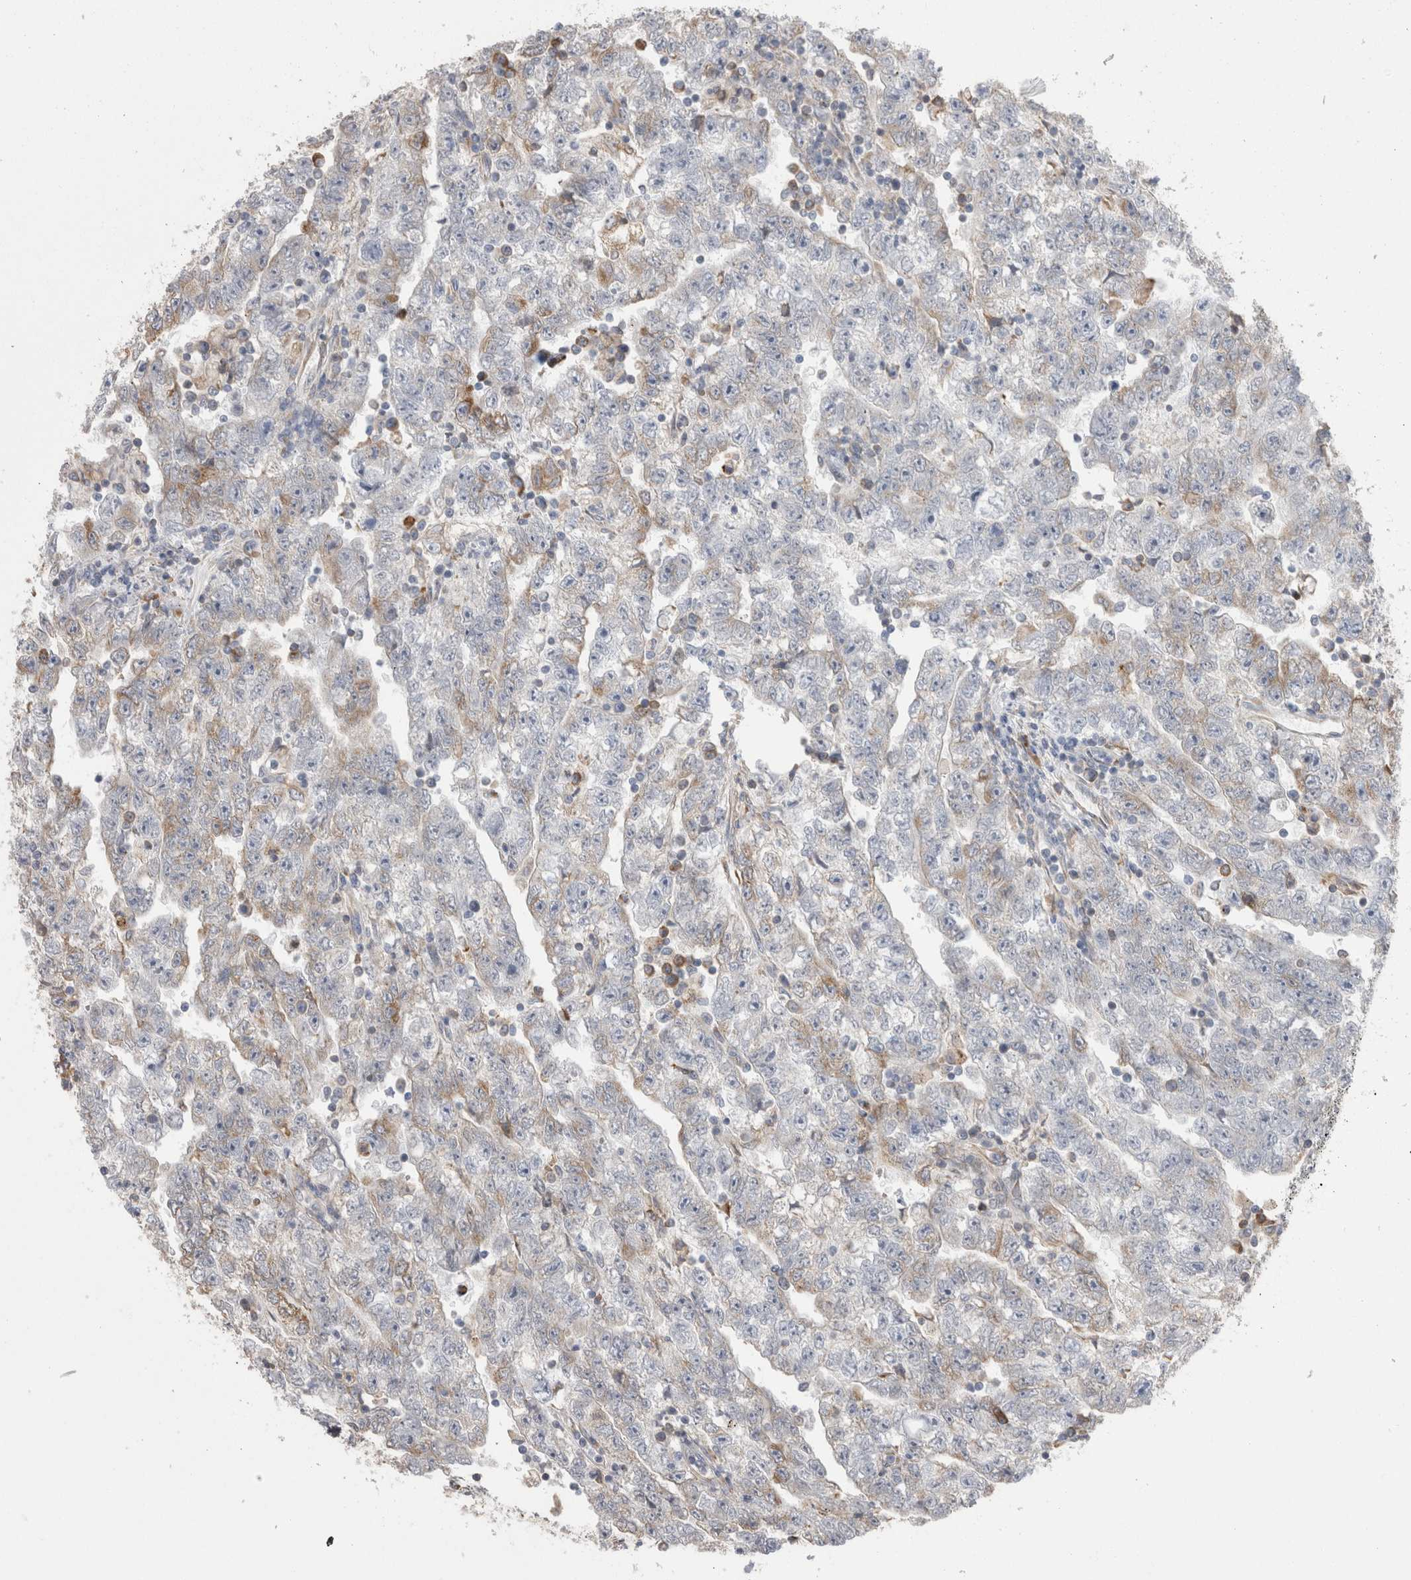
{"staining": {"intensity": "weak", "quantity": "25%-75%", "location": "cytoplasmic/membranous"}, "tissue": "testis cancer", "cell_type": "Tumor cells", "image_type": "cancer", "snomed": [{"axis": "morphology", "description": "Carcinoma, Embryonal, NOS"}, {"axis": "topography", "description": "Testis"}], "caption": "About 25%-75% of tumor cells in testis cancer (embryonal carcinoma) reveal weak cytoplasmic/membranous protein positivity as visualized by brown immunohistochemical staining.", "gene": "ZNF341", "patient": {"sex": "male", "age": 25}}